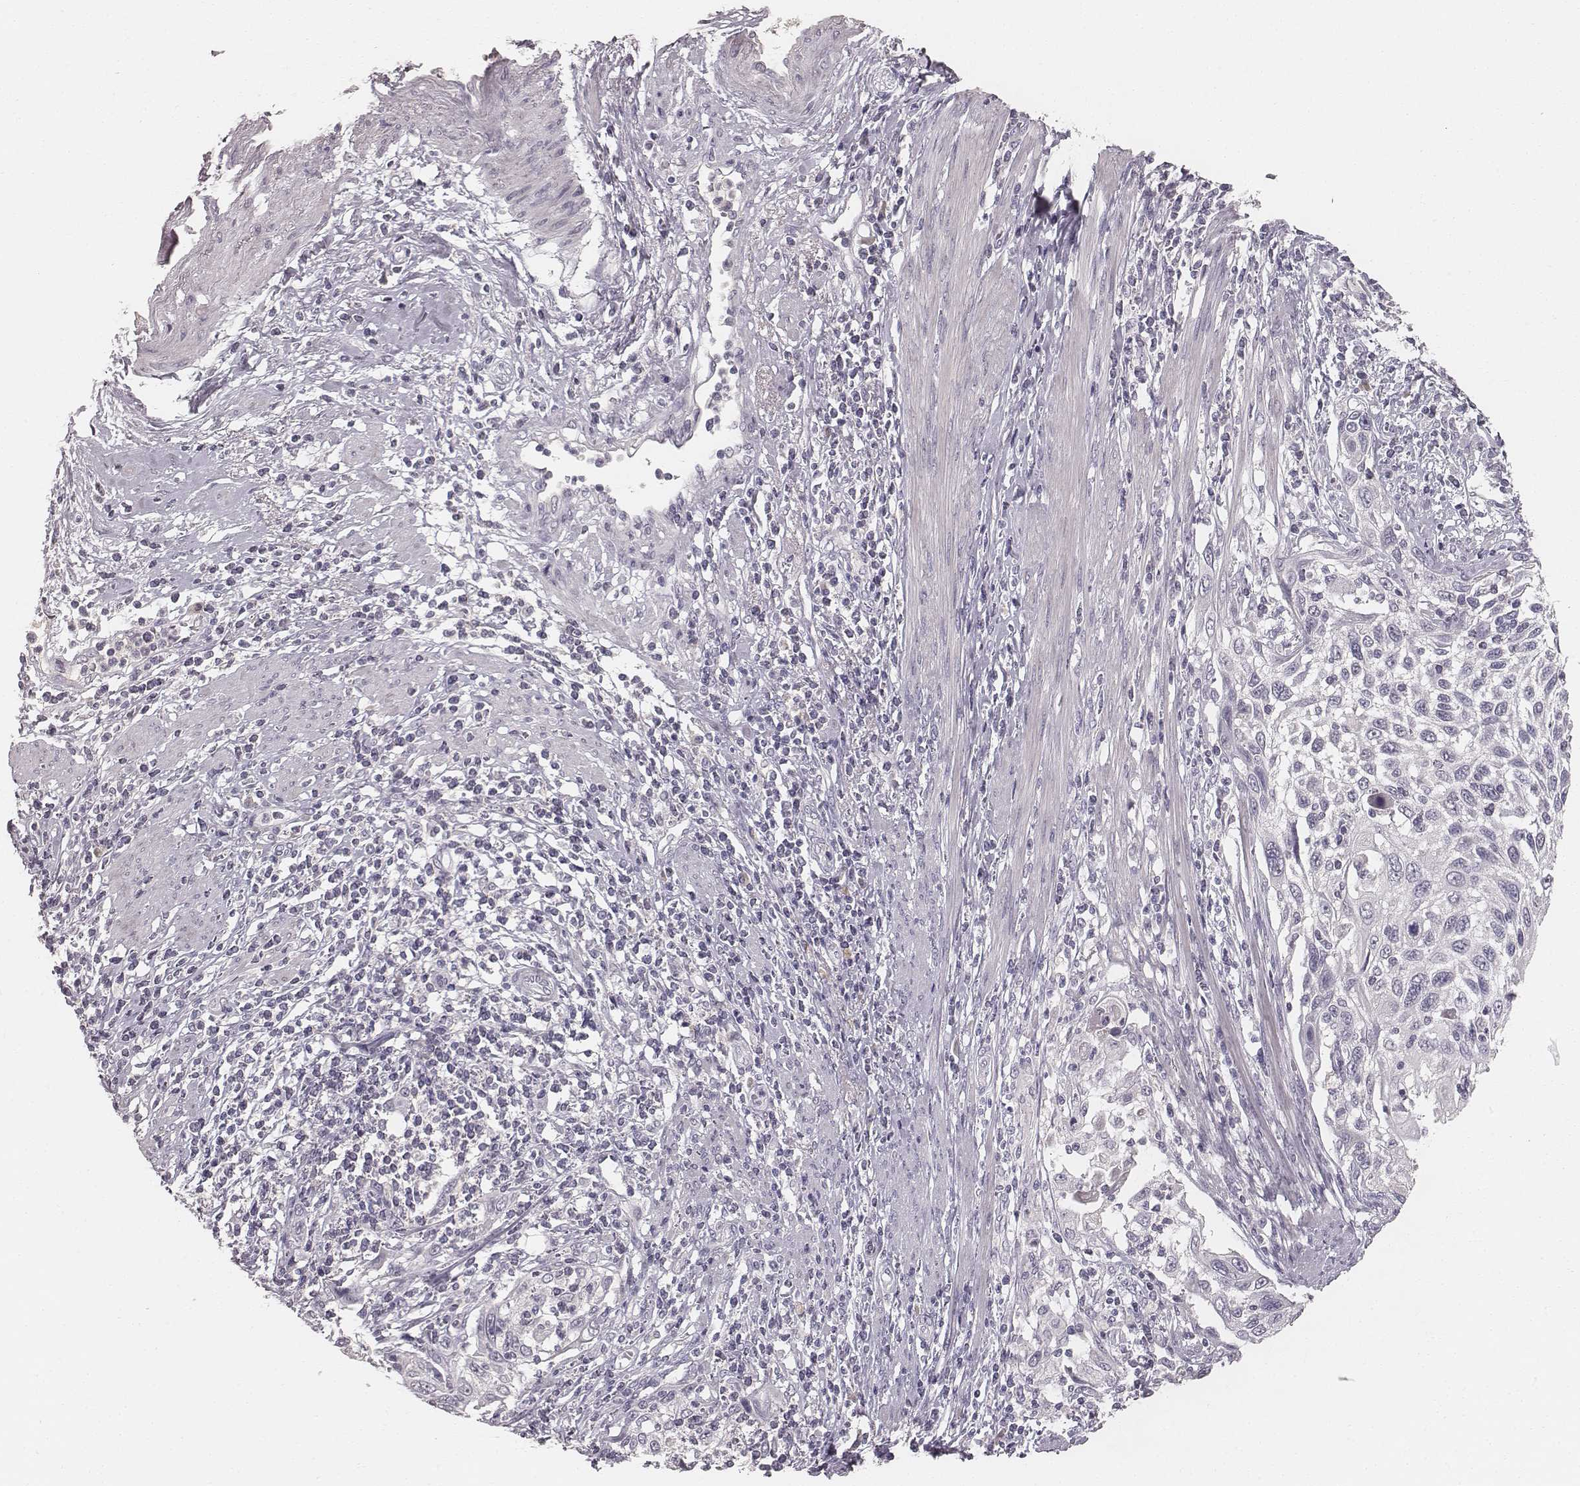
{"staining": {"intensity": "negative", "quantity": "none", "location": "none"}, "tissue": "cervical cancer", "cell_type": "Tumor cells", "image_type": "cancer", "snomed": [{"axis": "morphology", "description": "Squamous cell carcinoma, NOS"}, {"axis": "topography", "description": "Cervix"}], "caption": "High magnification brightfield microscopy of cervical squamous cell carcinoma stained with DAB (brown) and counterstained with hematoxylin (blue): tumor cells show no significant positivity. (DAB IHC, high magnification).", "gene": "LY6K", "patient": {"sex": "female", "age": 70}}